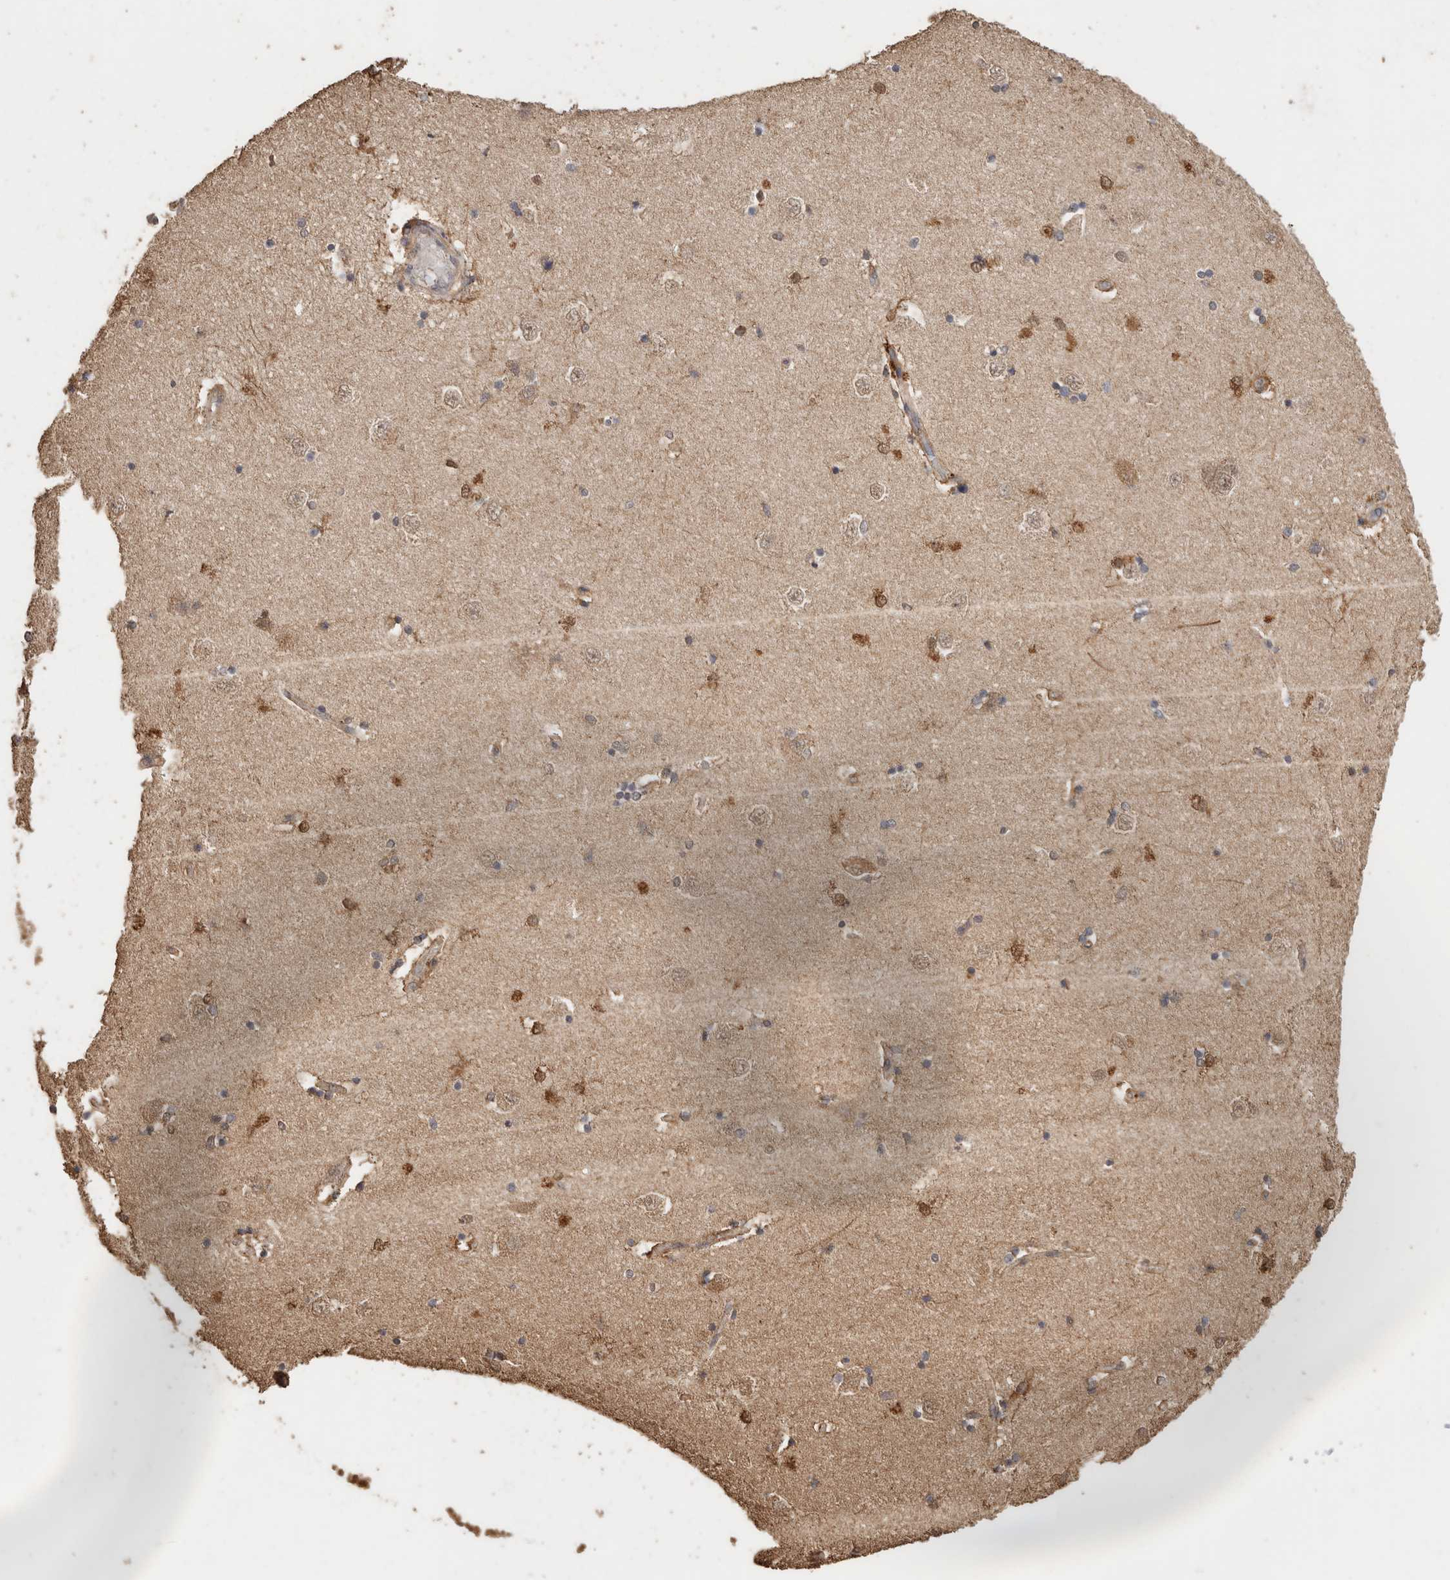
{"staining": {"intensity": "moderate", "quantity": "<25%", "location": "cytoplasmic/membranous"}, "tissue": "hippocampus", "cell_type": "Glial cells", "image_type": "normal", "snomed": [{"axis": "morphology", "description": "Normal tissue, NOS"}, {"axis": "topography", "description": "Hippocampus"}], "caption": "Immunohistochemistry (IHC) histopathology image of benign hippocampus: hippocampus stained using immunohistochemistry (IHC) shows low levels of moderate protein expression localized specifically in the cytoplasmic/membranous of glial cells, appearing as a cytoplasmic/membranous brown color.", "gene": "CX3CL1", "patient": {"sex": "male", "age": 45}}